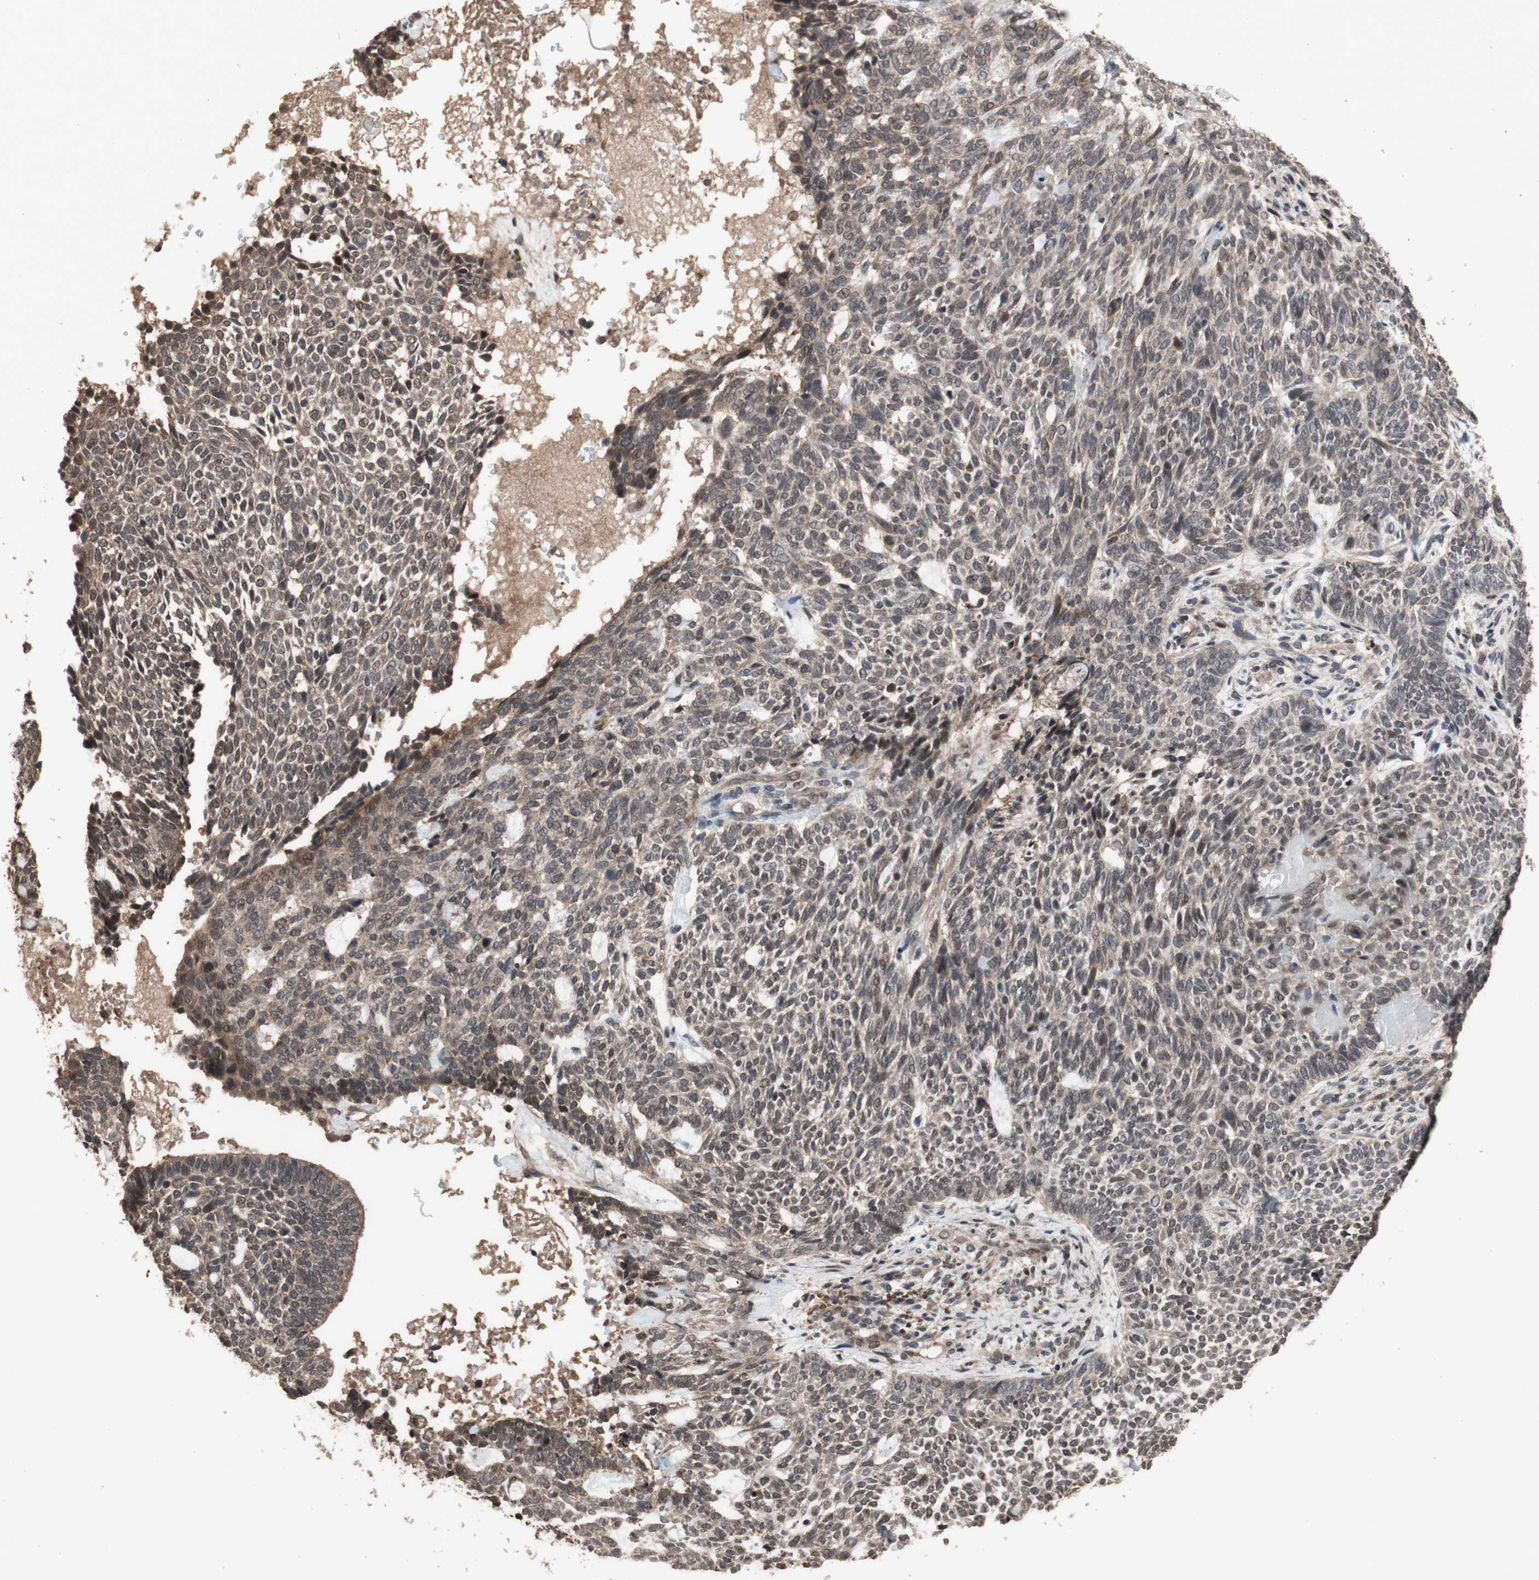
{"staining": {"intensity": "moderate", "quantity": ">75%", "location": "cytoplasmic/membranous"}, "tissue": "skin cancer", "cell_type": "Tumor cells", "image_type": "cancer", "snomed": [{"axis": "morphology", "description": "Basal cell carcinoma"}, {"axis": "topography", "description": "Skin"}], "caption": "IHC staining of skin basal cell carcinoma, which displays medium levels of moderate cytoplasmic/membranous staining in about >75% of tumor cells indicating moderate cytoplasmic/membranous protein positivity. The staining was performed using DAB (brown) for protein detection and nuclei were counterstained in hematoxylin (blue).", "gene": "KANSL1", "patient": {"sex": "male", "age": 87}}